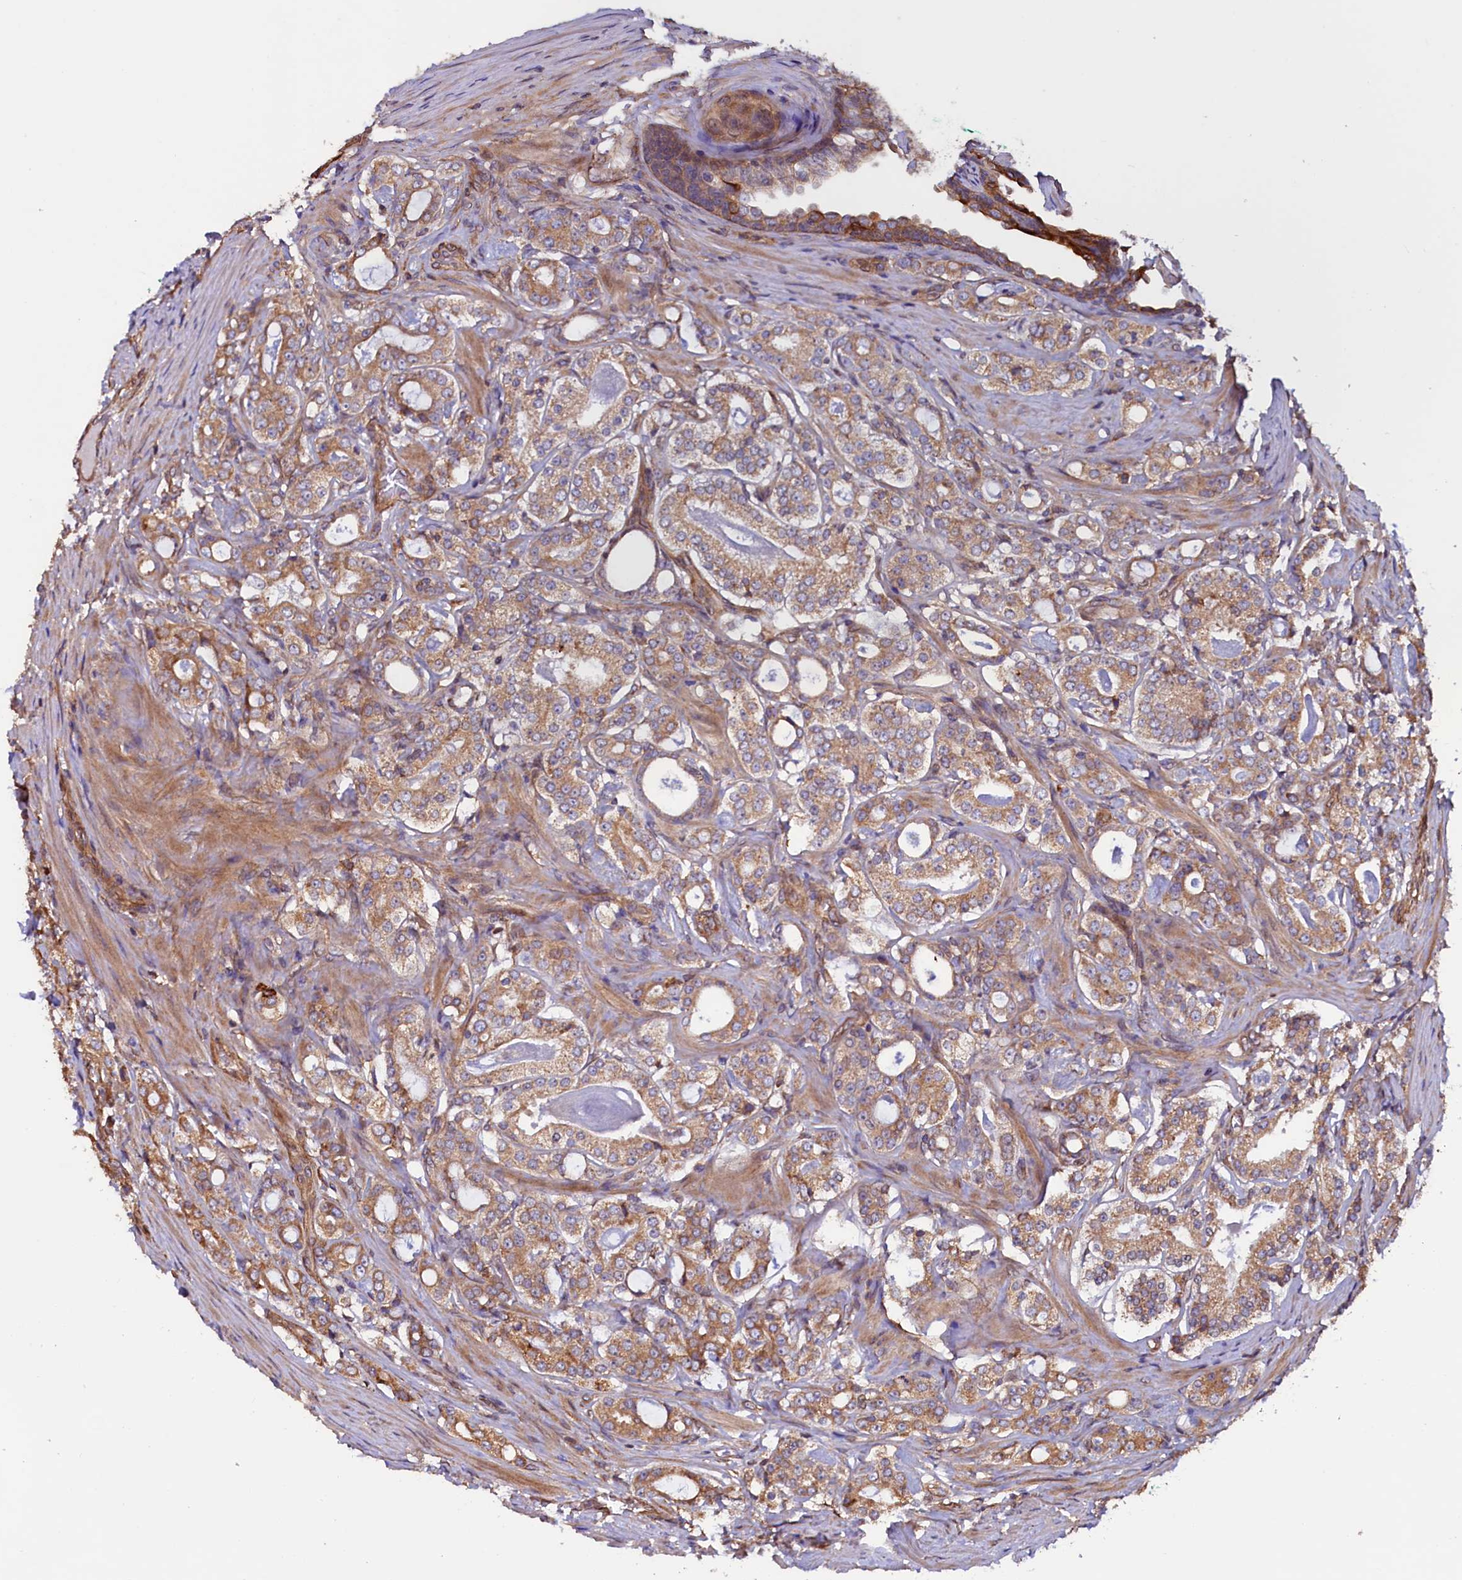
{"staining": {"intensity": "moderate", "quantity": ">75%", "location": "cytoplasmic/membranous"}, "tissue": "prostate cancer", "cell_type": "Tumor cells", "image_type": "cancer", "snomed": [{"axis": "morphology", "description": "Adenocarcinoma, High grade"}, {"axis": "topography", "description": "Prostate"}], "caption": "A photomicrograph of adenocarcinoma (high-grade) (prostate) stained for a protein exhibits moderate cytoplasmic/membranous brown staining in tumor cells.", "gene": "ATXN2L", "patient": {"sex": "male", "age": 63}}